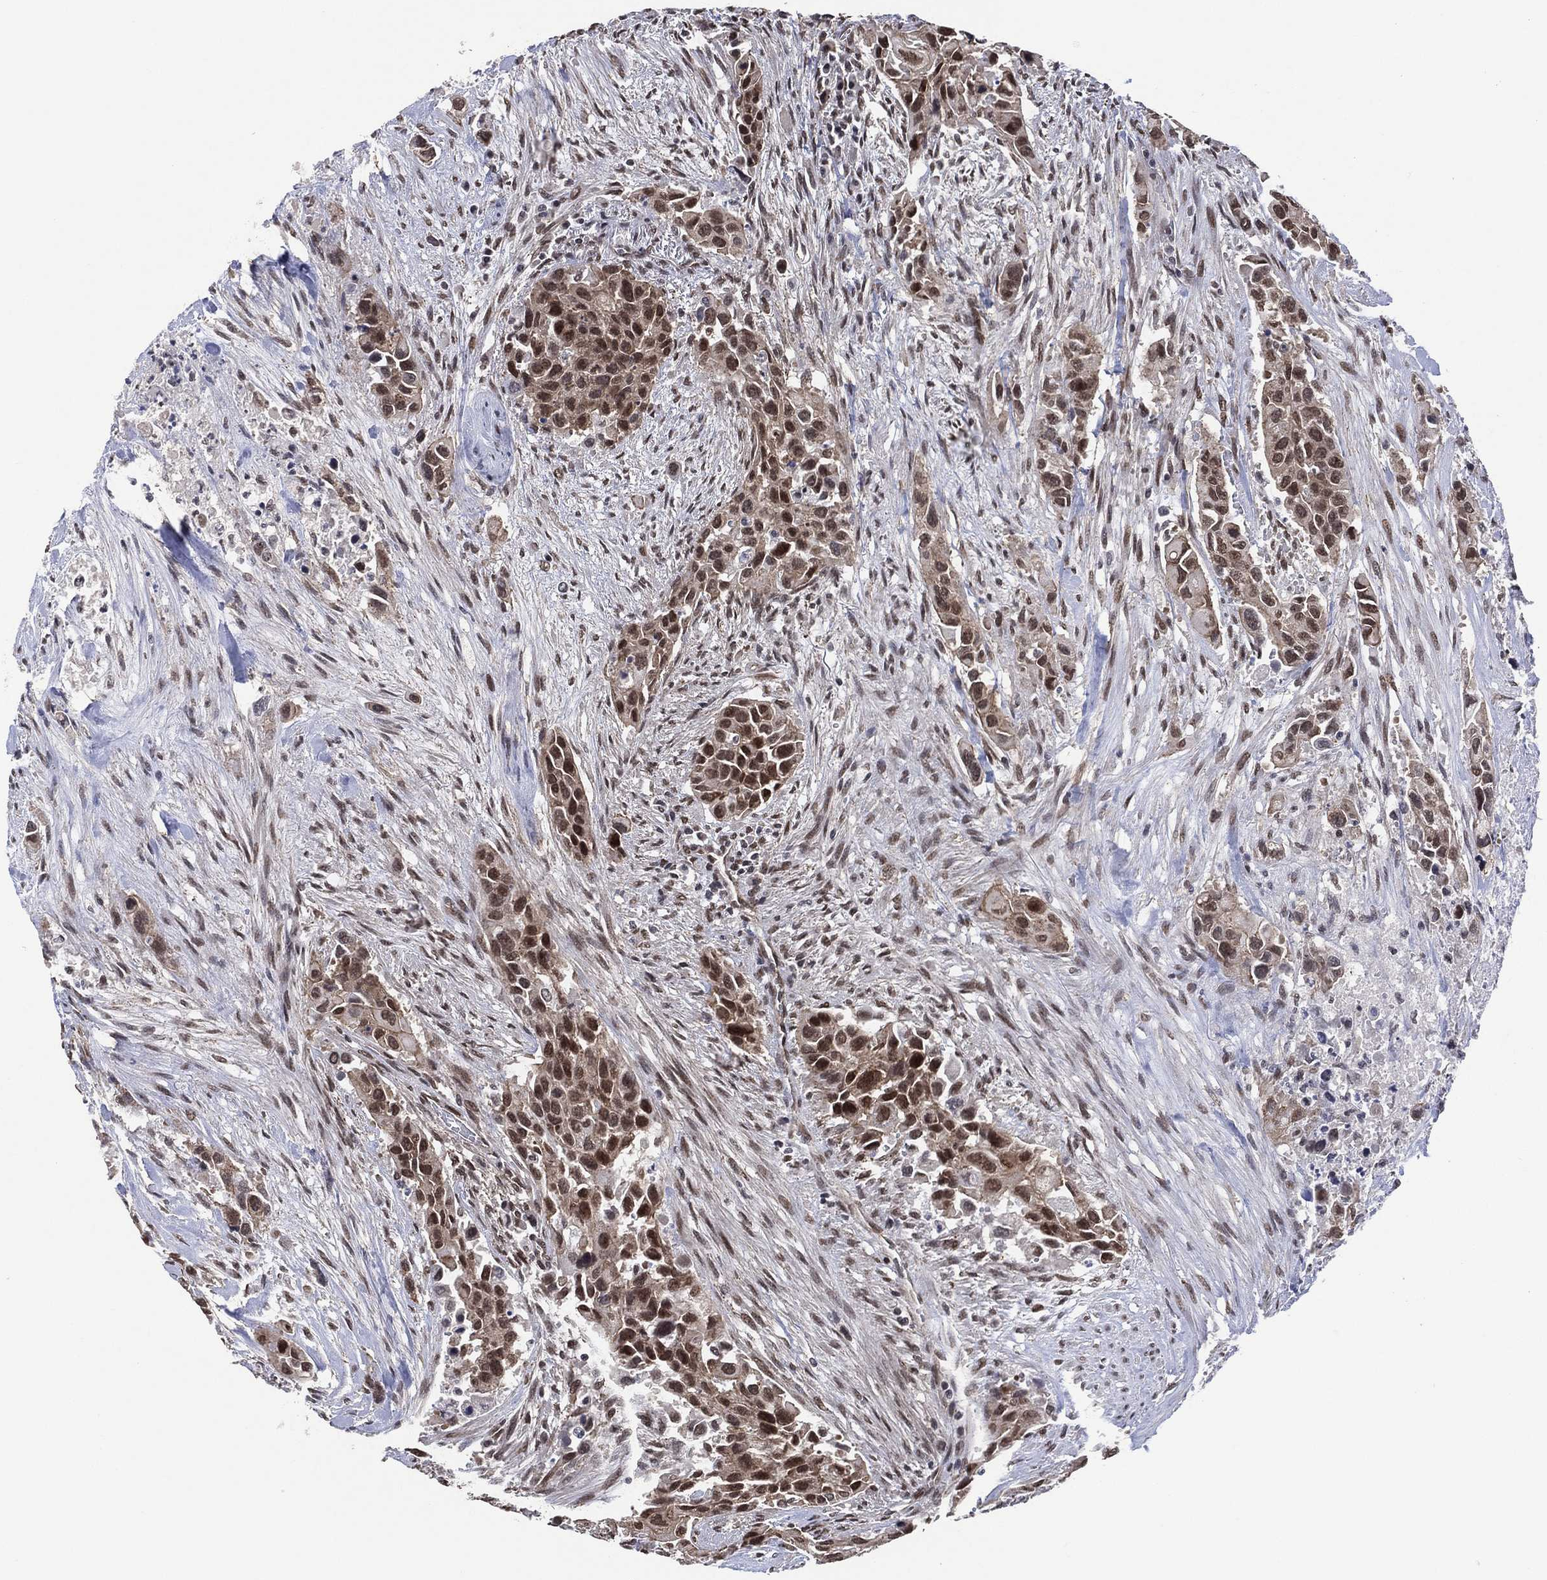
{"staining": {"intensity": "moderate", "quantity": "25%-75%", "location": "nuclear"}, "tissue": "urothelial cancer", "cell_type": "Tumor cells", "image_type": "cancer", "snomed": [{"axis": "morphology", "description": "Urothelial carcinoma, High grade"}, {"axis": "topography", "description": "Urinary bladder"}], "caption": "Immunohistochemistry photomicrograph of urothelial carcinoma (high-grade) stained for a protein (brown), which demonstrates medium levels of moderate nuclear staining in about 25%-75% of tumor cells.", "gene": "EHMT1", "patient": {"sex": "female", "age": 73}}